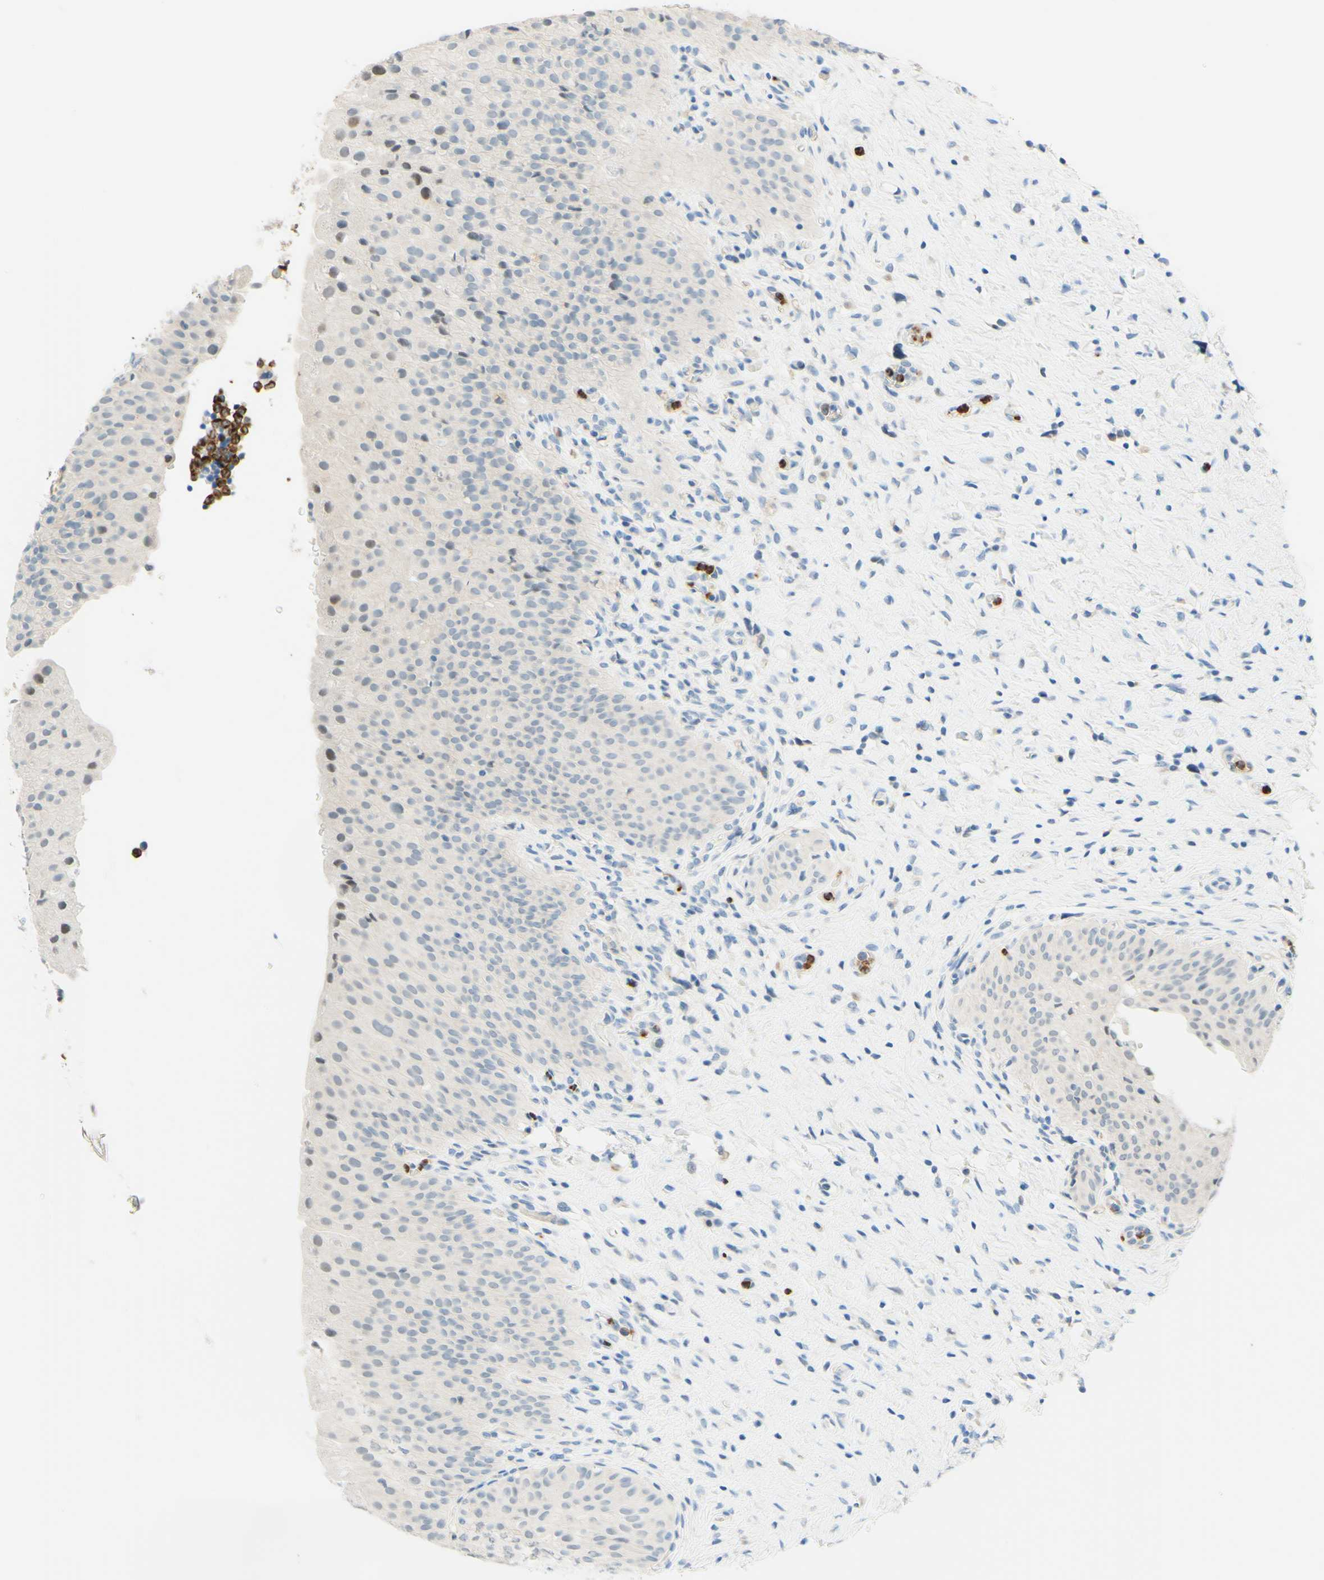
{"staining": {"intensity": "negative", "quantity": "none", "location": "none"}, "tissue": "urinary bladder", "cell_type": "Urothelial cells", "image_type": "normal", "snomed": [{"axis": "morphology", "description": "Normal tissue, NOS"}, {"axis": "morphology", "description": "Urothelial carcinoma, High grade"}, {"axis": "topography", "description": "Urinary bladder"}], "caption": "An immunohistochemistry (IHC) histopathology image of unremarkable urinary bladder is shown. There is no staining in urothelial cells of urinary bladder. (Stains: DAB (3,3'-diaminobenzidine) immunohistochemistry with hematoxylin counter stain, Microscopy: brightfield microscopy at high magnification).", "gene": "TREM2", "patient": {"sex": "male", "age": 46}}